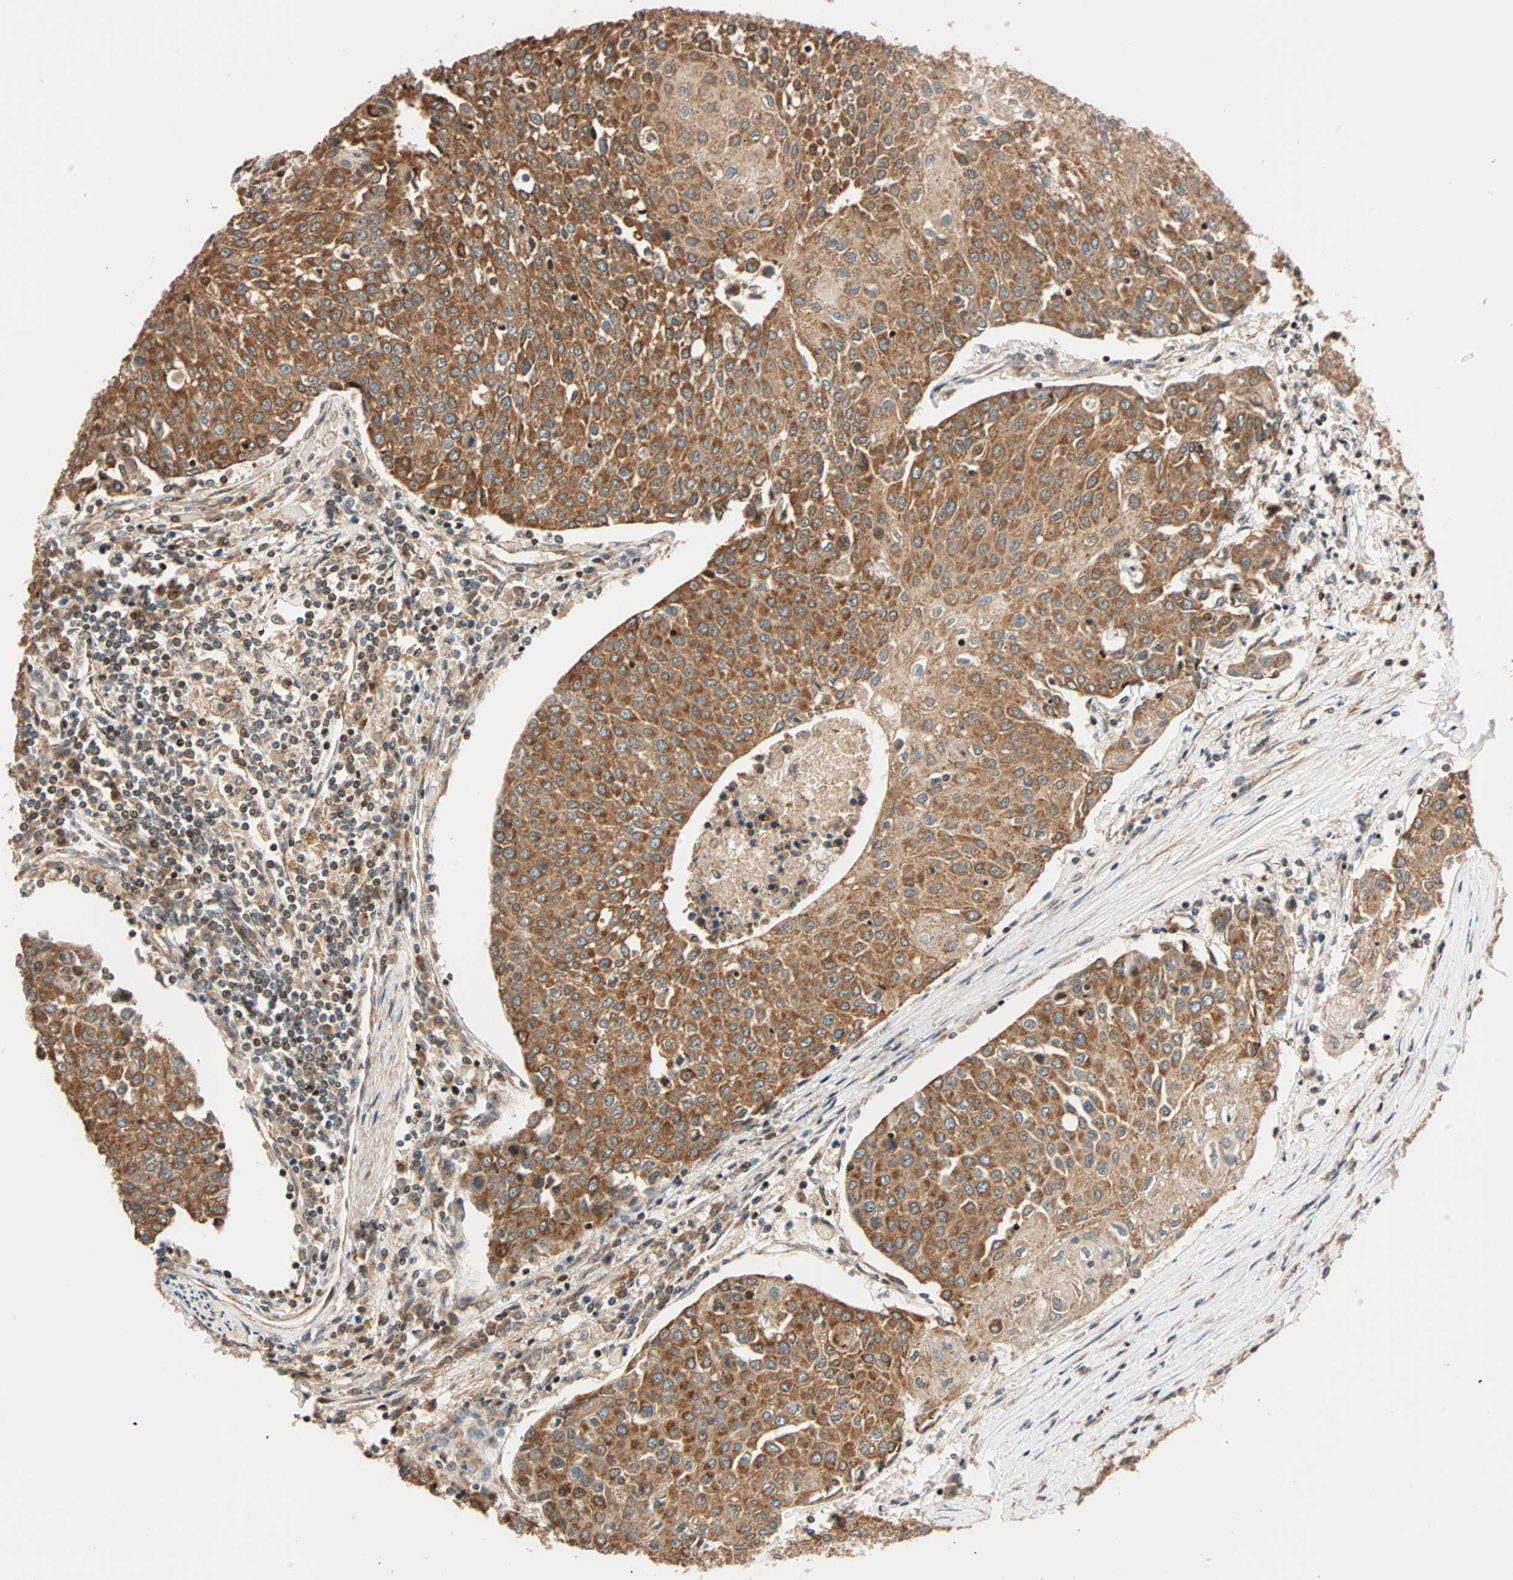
{"staining": {"intensity": "moderate", "quantity": ">75%", "location": "cytoplasmic/membranous"}, "tissue": "urothelial cancer", "cell_type": "Tumor cells", "image_type": "cancer", "snomed": [{"axis": "morphology", "description": "Urothelial carcinoma, High grade"}, {"axis": "topography", "description": "Urinary bladder"}], "caption": "Human urothelial cancer stained for a protein (brown) shows moderate cytoplasmic/membranous positive staining in about >75% of tumor cells.", "gene": "HECW1", "patient": {"sex": "female", "age": 85}}